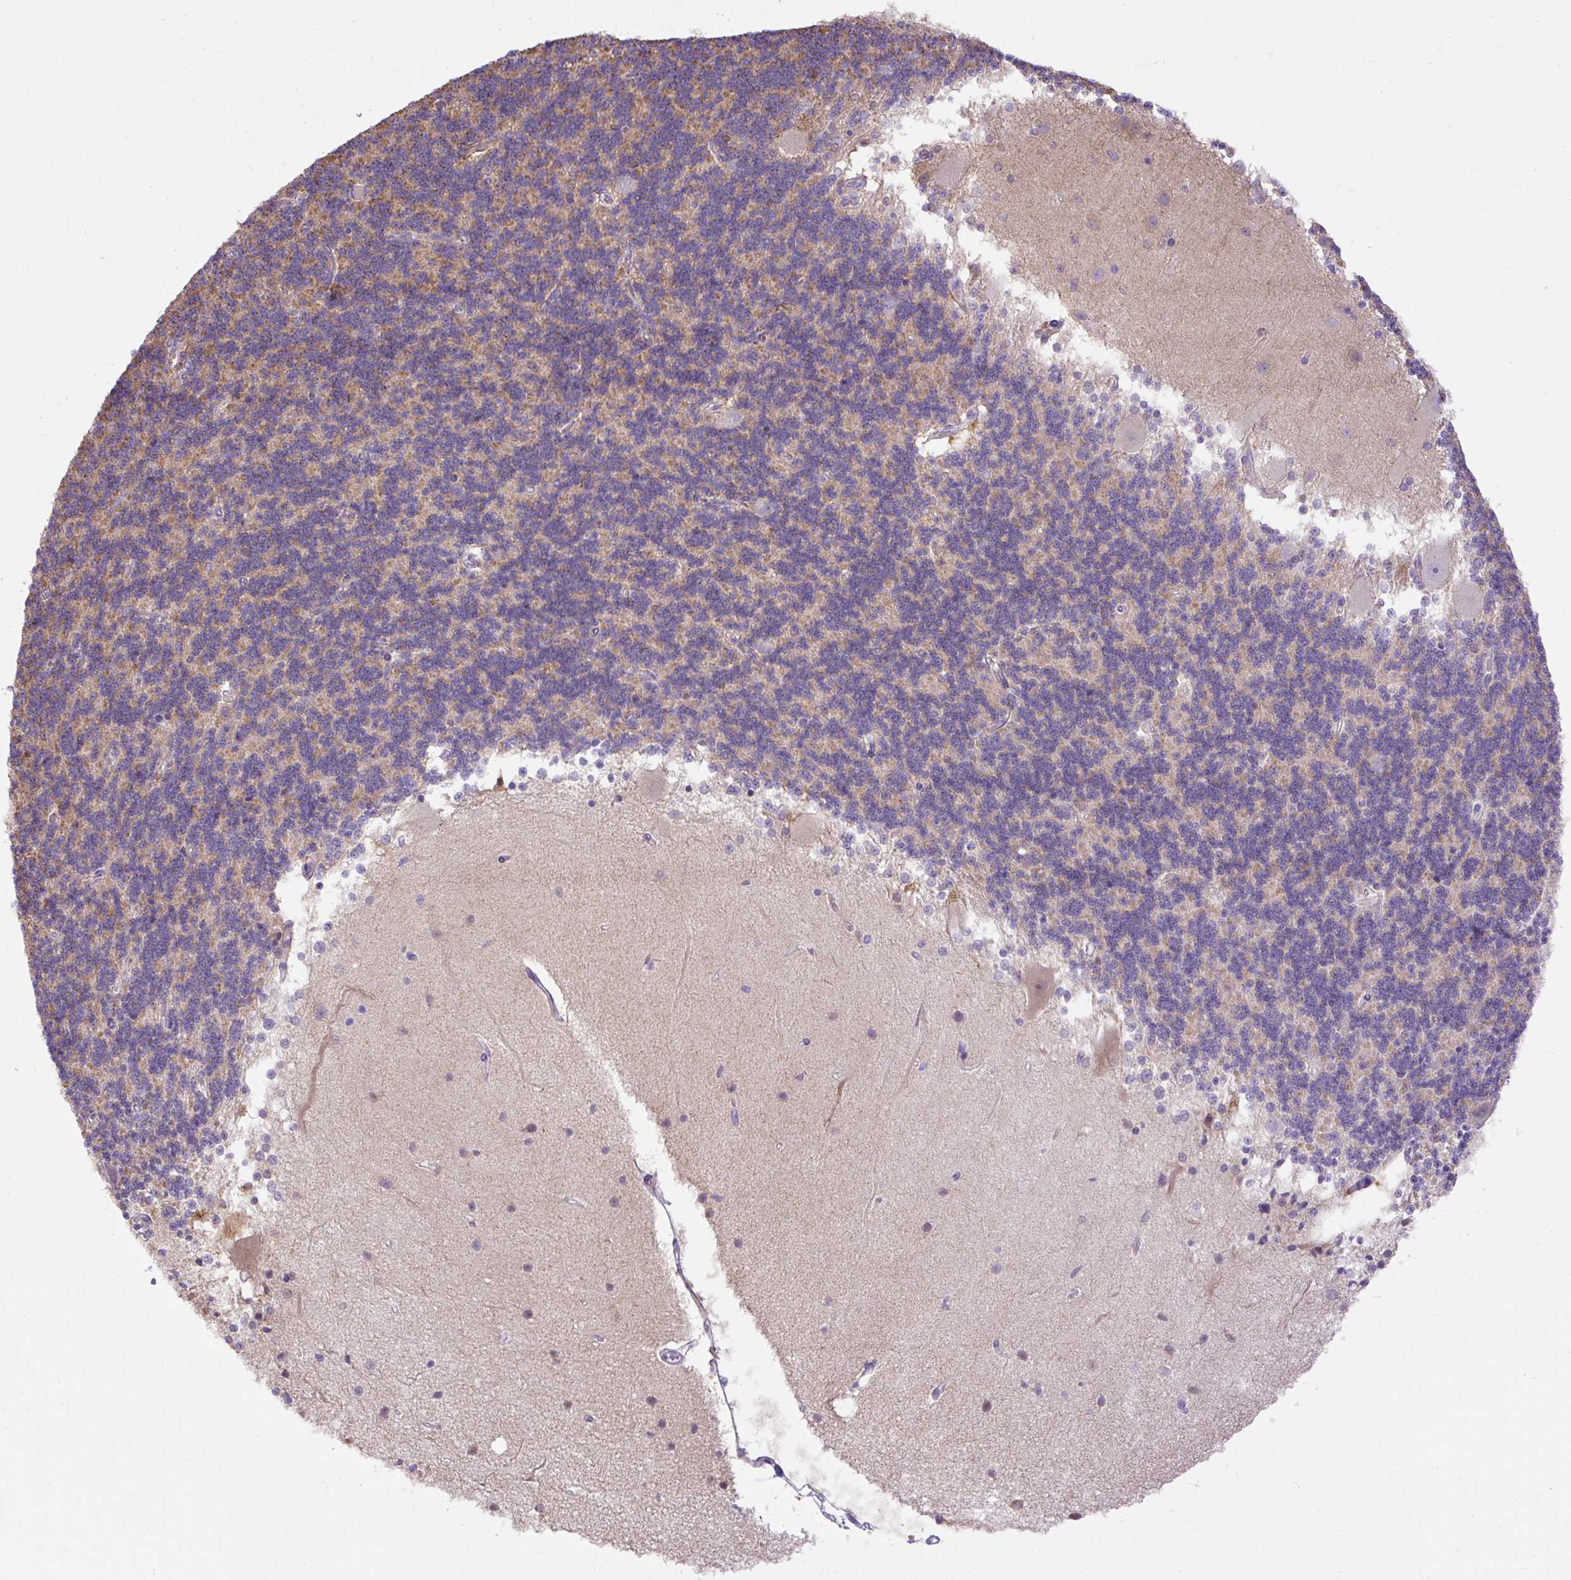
{"staining": {"intensity": "moderate", "quantity": "25%-75%", "location": "cytoplasmic/membranous"}, "tissue": "cerebellum", "cell_type": "Cells in granular layer", "image_type": "normal", "snomed": [{"axis": "morphology", "description": "Normal tissue, NOS"}, {"axis": "topography", "description": "Cerebellum"}], "caption": "High-power microscopy captured an IHC image of unremarkable cerebellum, revealing moderate cytoplasmic/membranous expression in about 25%-75% of cells in granular layer.", "gene": "SPTBN5", "patient": {"sex": "female", "age": 54}}